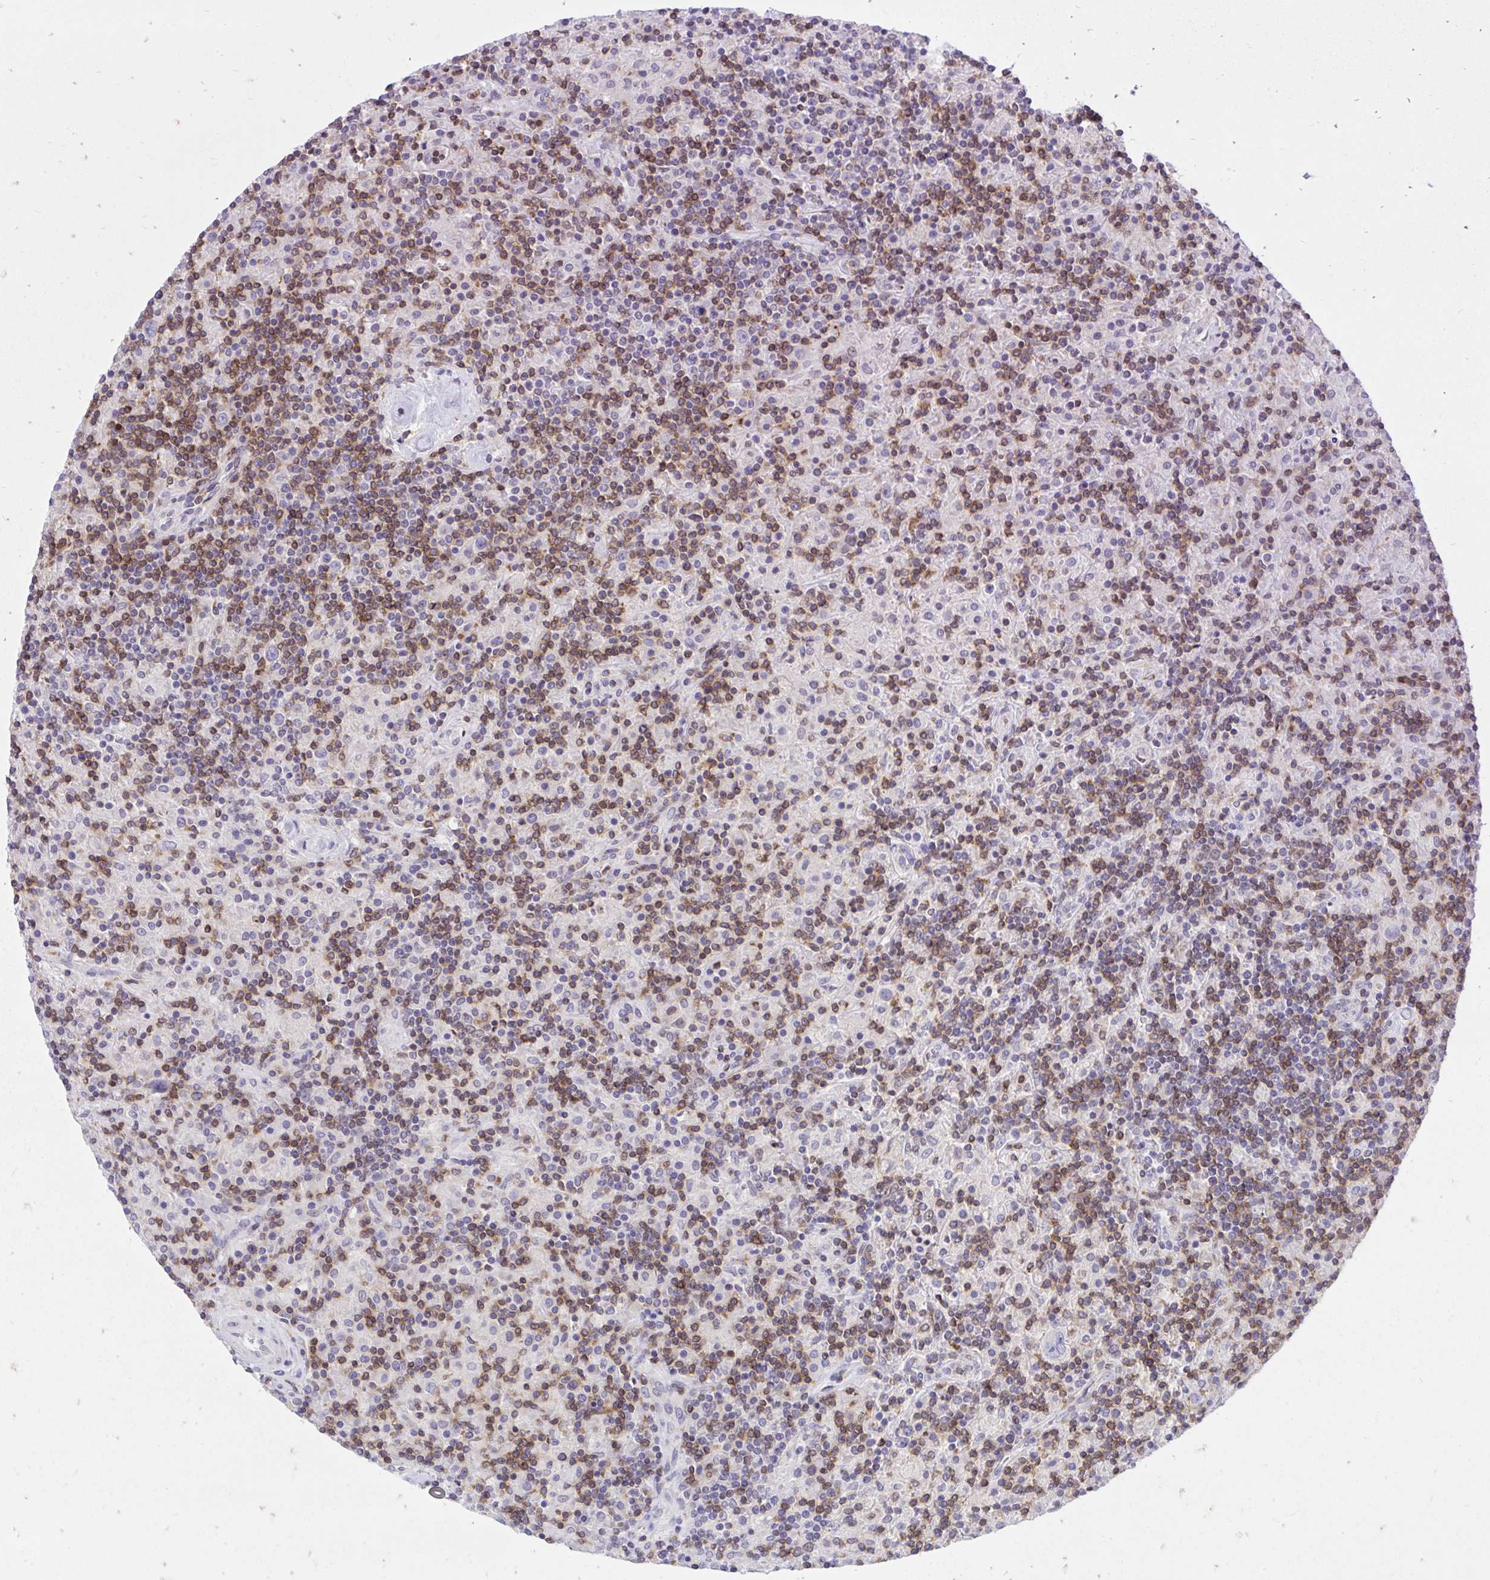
{"staining": {"intensity": "negative", "quantity": "none", "location": "none"}, "tissue": "lymphoma", "cell_type": "Tumor cells", "image_type": "cancer", "snomed": [{"axis": "morphology", "description": "Hodgkin's disease, NOS"}, {"axis": "topography", "description": "Lymph node"}], "caption": "This is an immunohistochemistry micrograph of human Hodgkin's disease. There is no expression in tumor cells.", "gene": "CXCL8", "patient": {"sex": "male", "age": 70}}